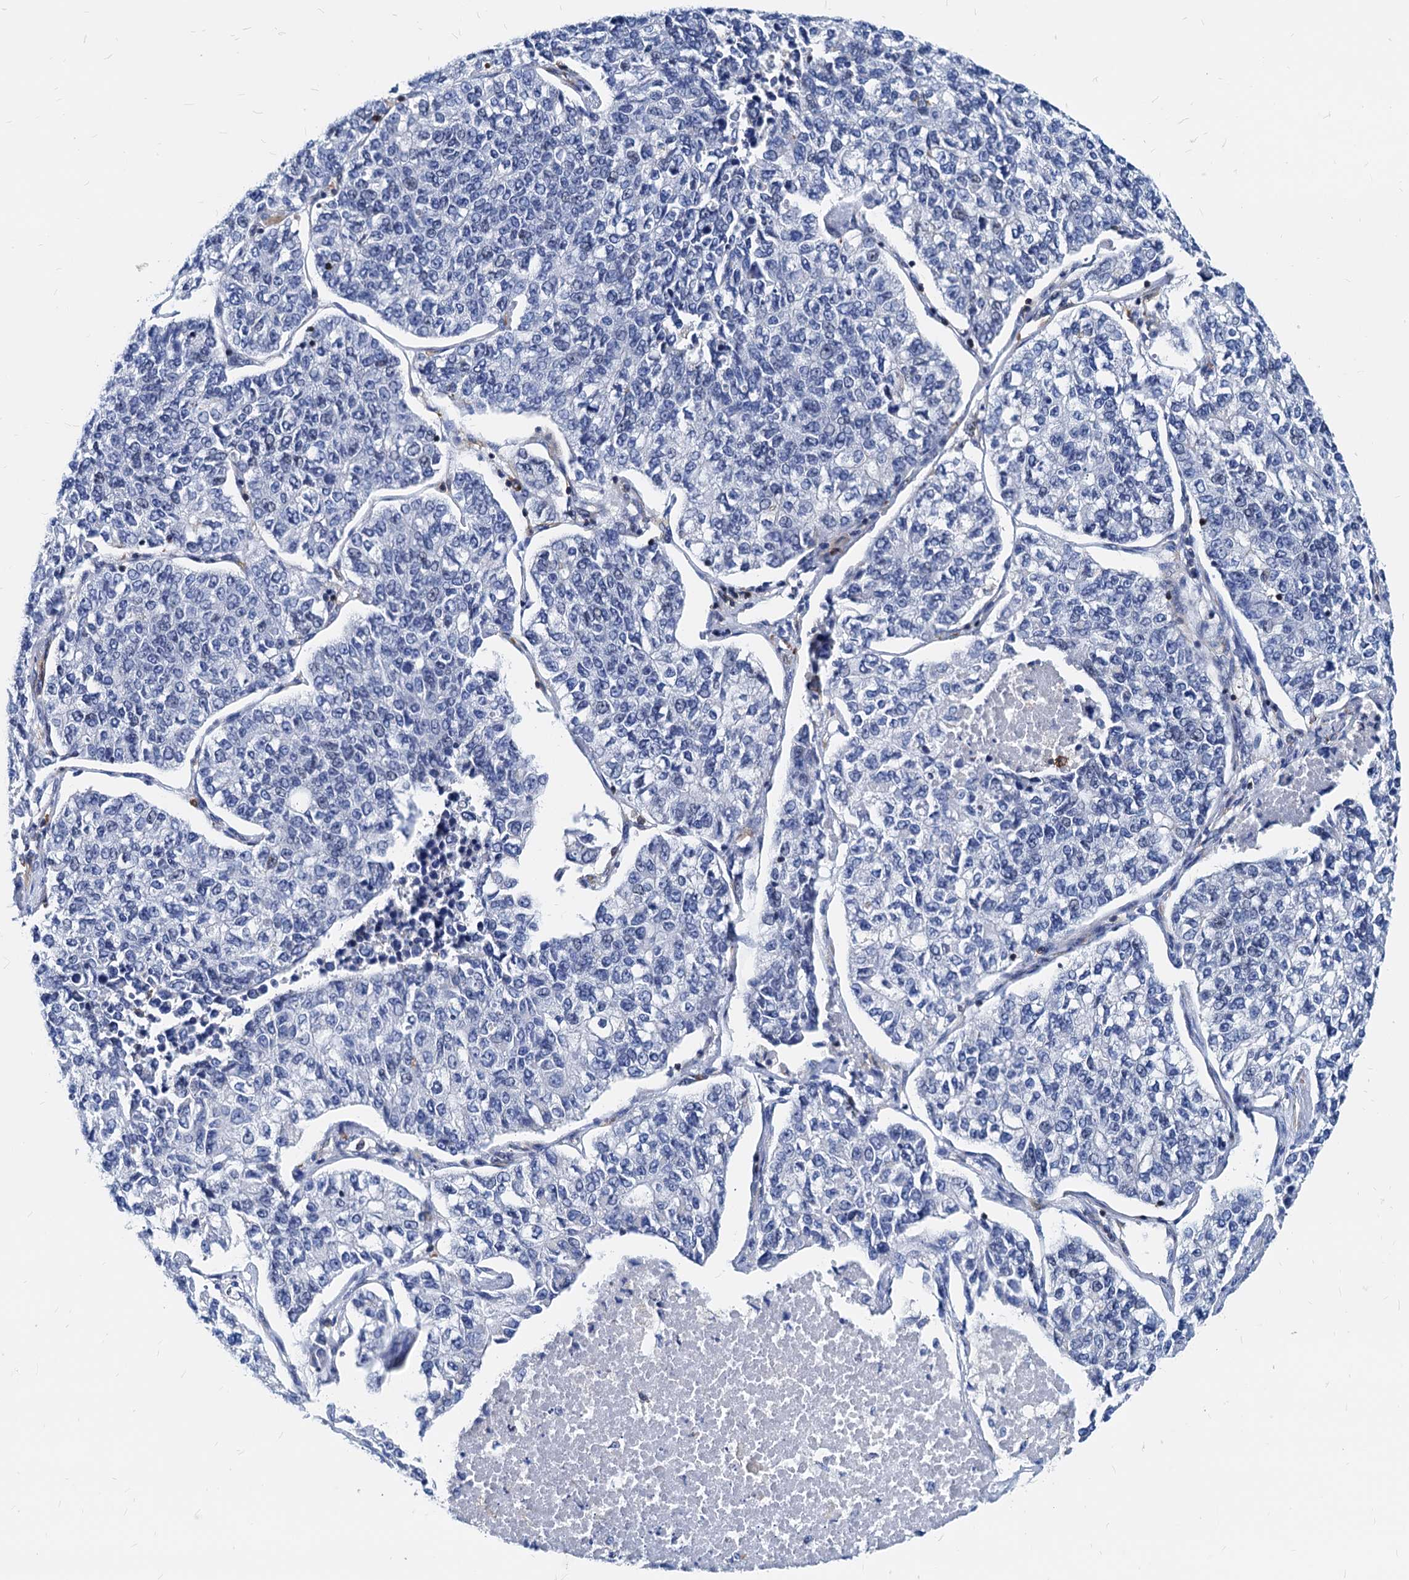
{"staining": {"intensity": "negative", "quantity": "none", "location": "none"}, "tissue": "lung cancer", "cell_type": "Tumor cells", "image_type": "cancer", "snomed": [{"axis": "morphology", "description": "Adenocarcinoma, NOS"}, {"axis": "topography", "description": "Lung"}], "caption": "This is an immunohistochemistry (IHC) image of adenocarcinoma (lung). There is no positivity in tumor cells.", "gene": "LCP2", "patient": {"sex": "male", "age": 49}}